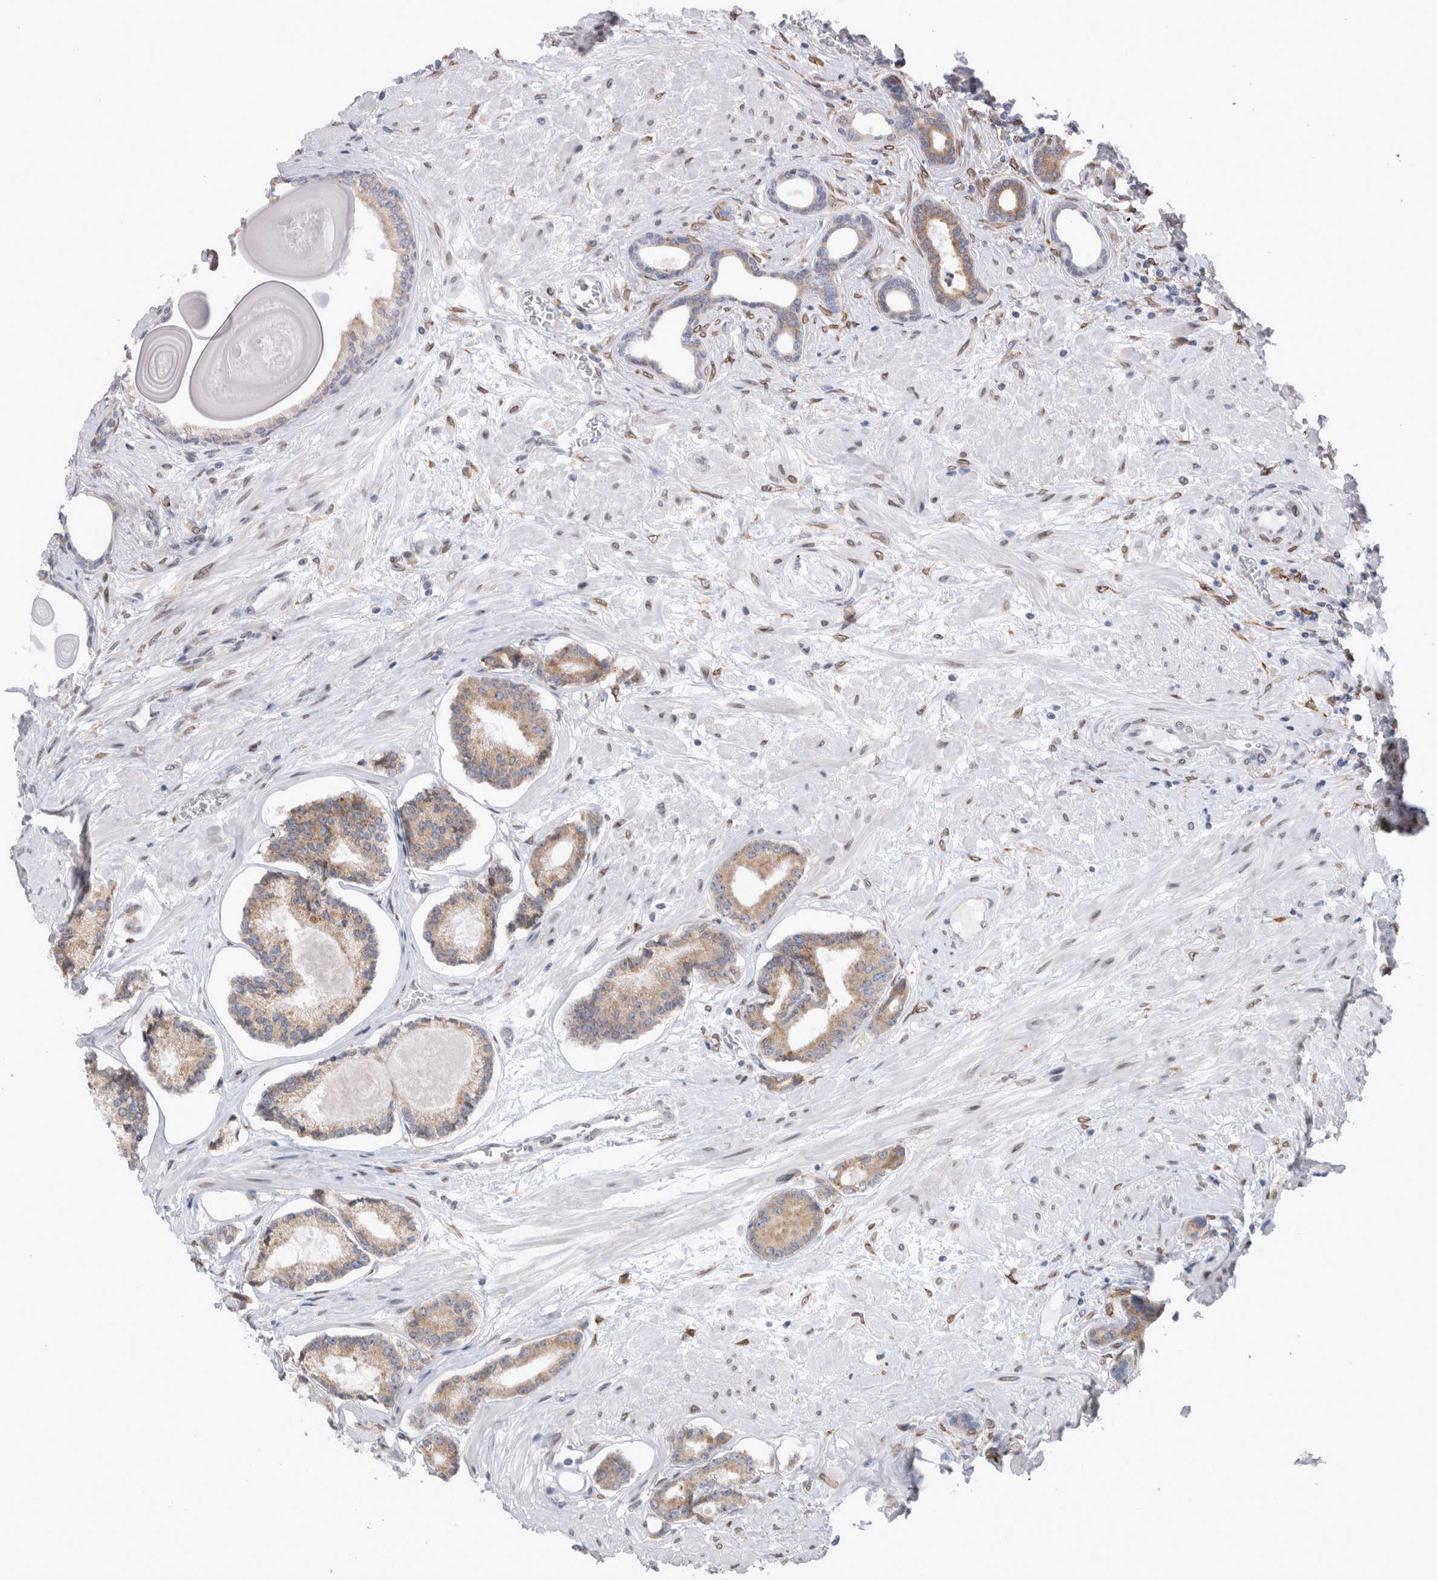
{"staining": {"intensity": "weak", "quantity": ">75%", "location": "cytoplasmic/membranous"}, "tissue": "prostate cancer", "cell_type": "Tumor cells", "image_type": "cancer", "snomed": [{"axis": "morphology", "description": "Adenocarcinoma, Low grade"}, {"axis": "topography", "description": "Prostate"}], "caption": "Immunohistochemistry (IHC) photomicrograph of adenocarcinoma (low-grade) (prostate) stained for a protein (brown), which shows low levels of weak cytoplasmic/membranous staining in about >75% of tumor cells.", "gene": "VCPIP1", "patient": {"sex": "male", "age": 60}}